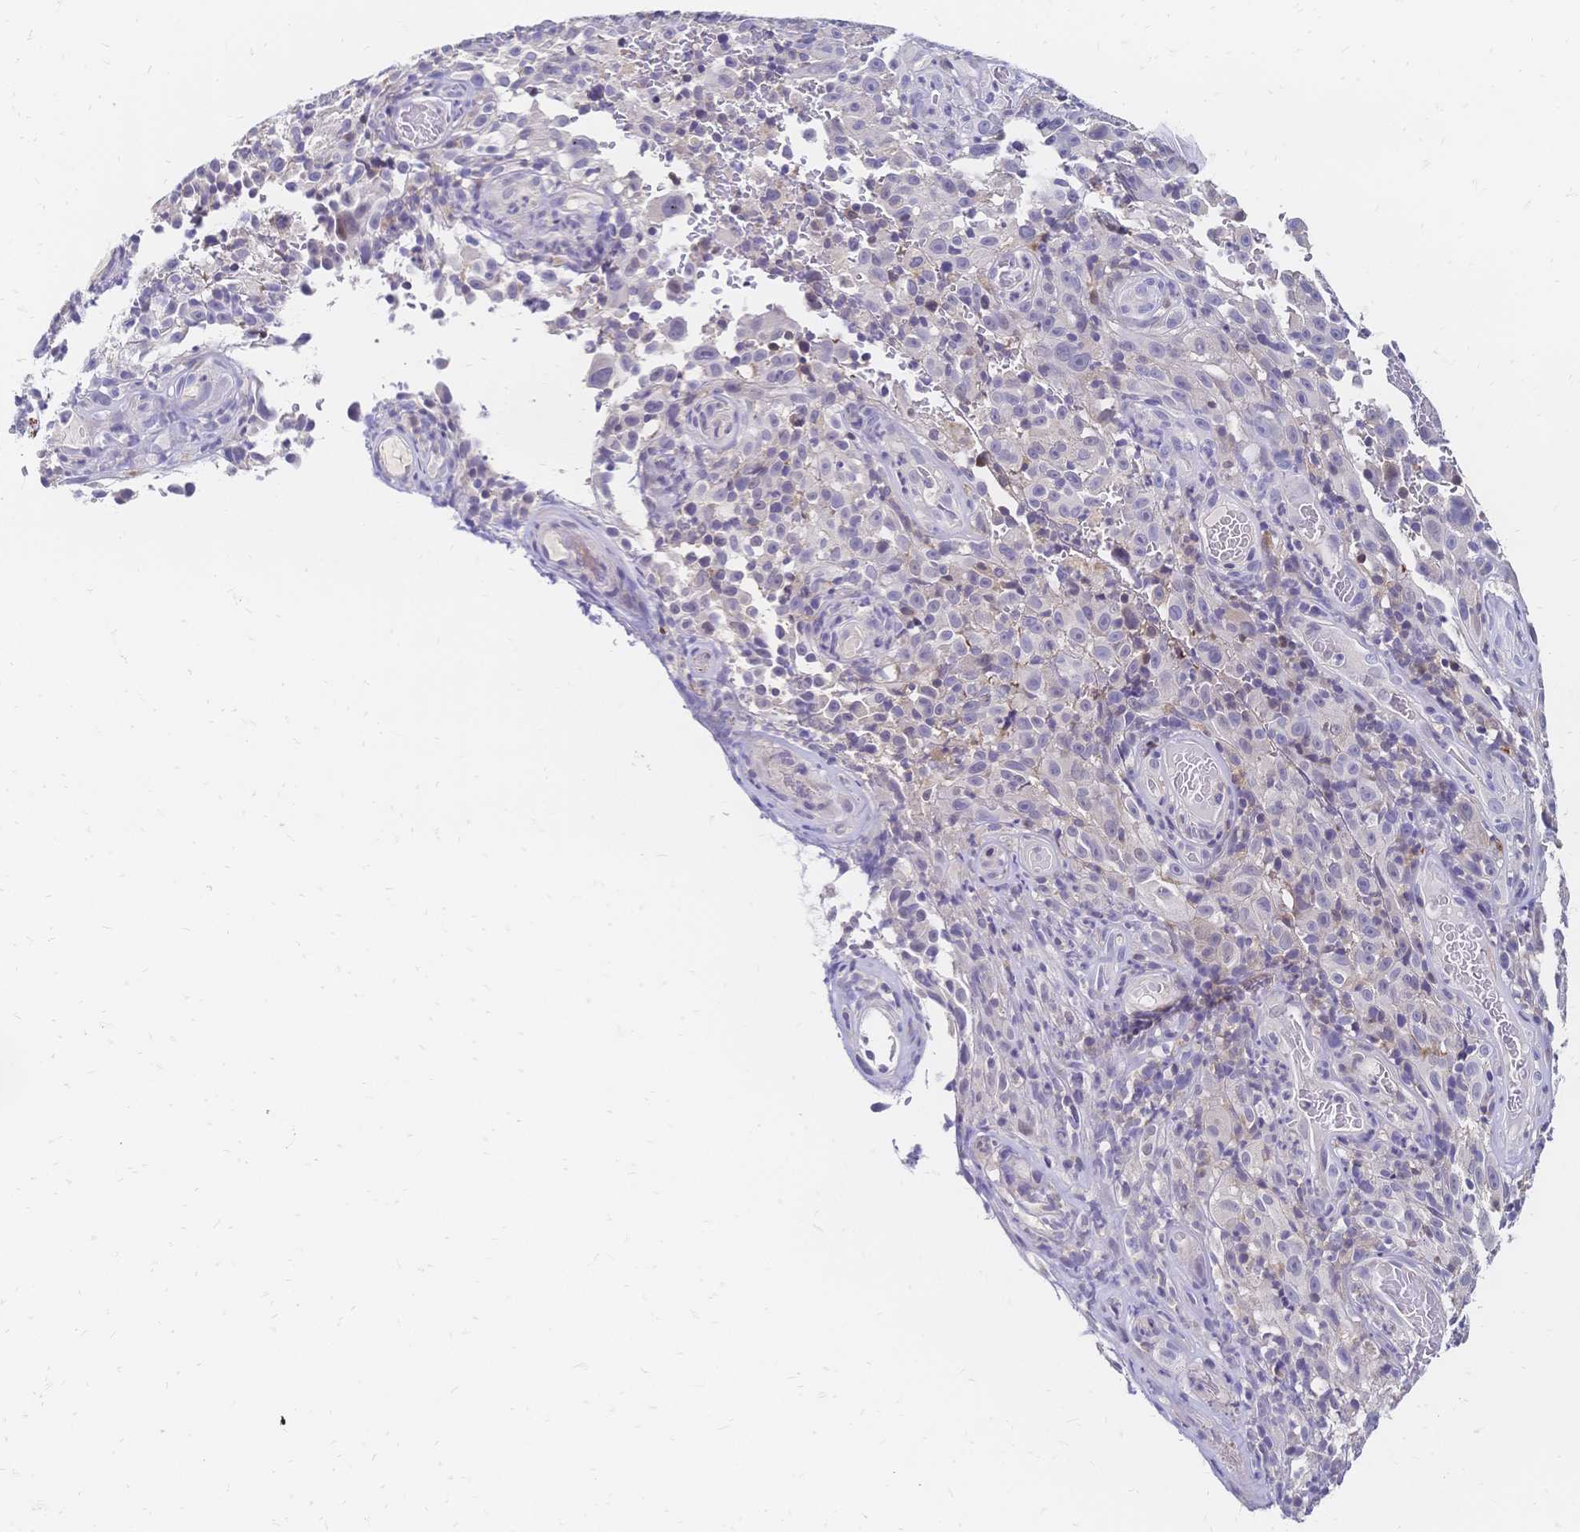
{"staining": {"intensity": "negative", "quantity": "none", "location": "none"}, "tissue": "melanoma", "cell_type": "Tumor cells", "image_type": "cancer", "snomed": [{"axis": "morphology", "description": "Malignant melanoma, NOS"}, {"axis": "topography", "description": "Skin"}], "caption": "Photomicrograph shows no significant protein positivity in tumor cells of melanoma.", "gene": "DTNB", "patient": {"sex": "female", "age": 82}}